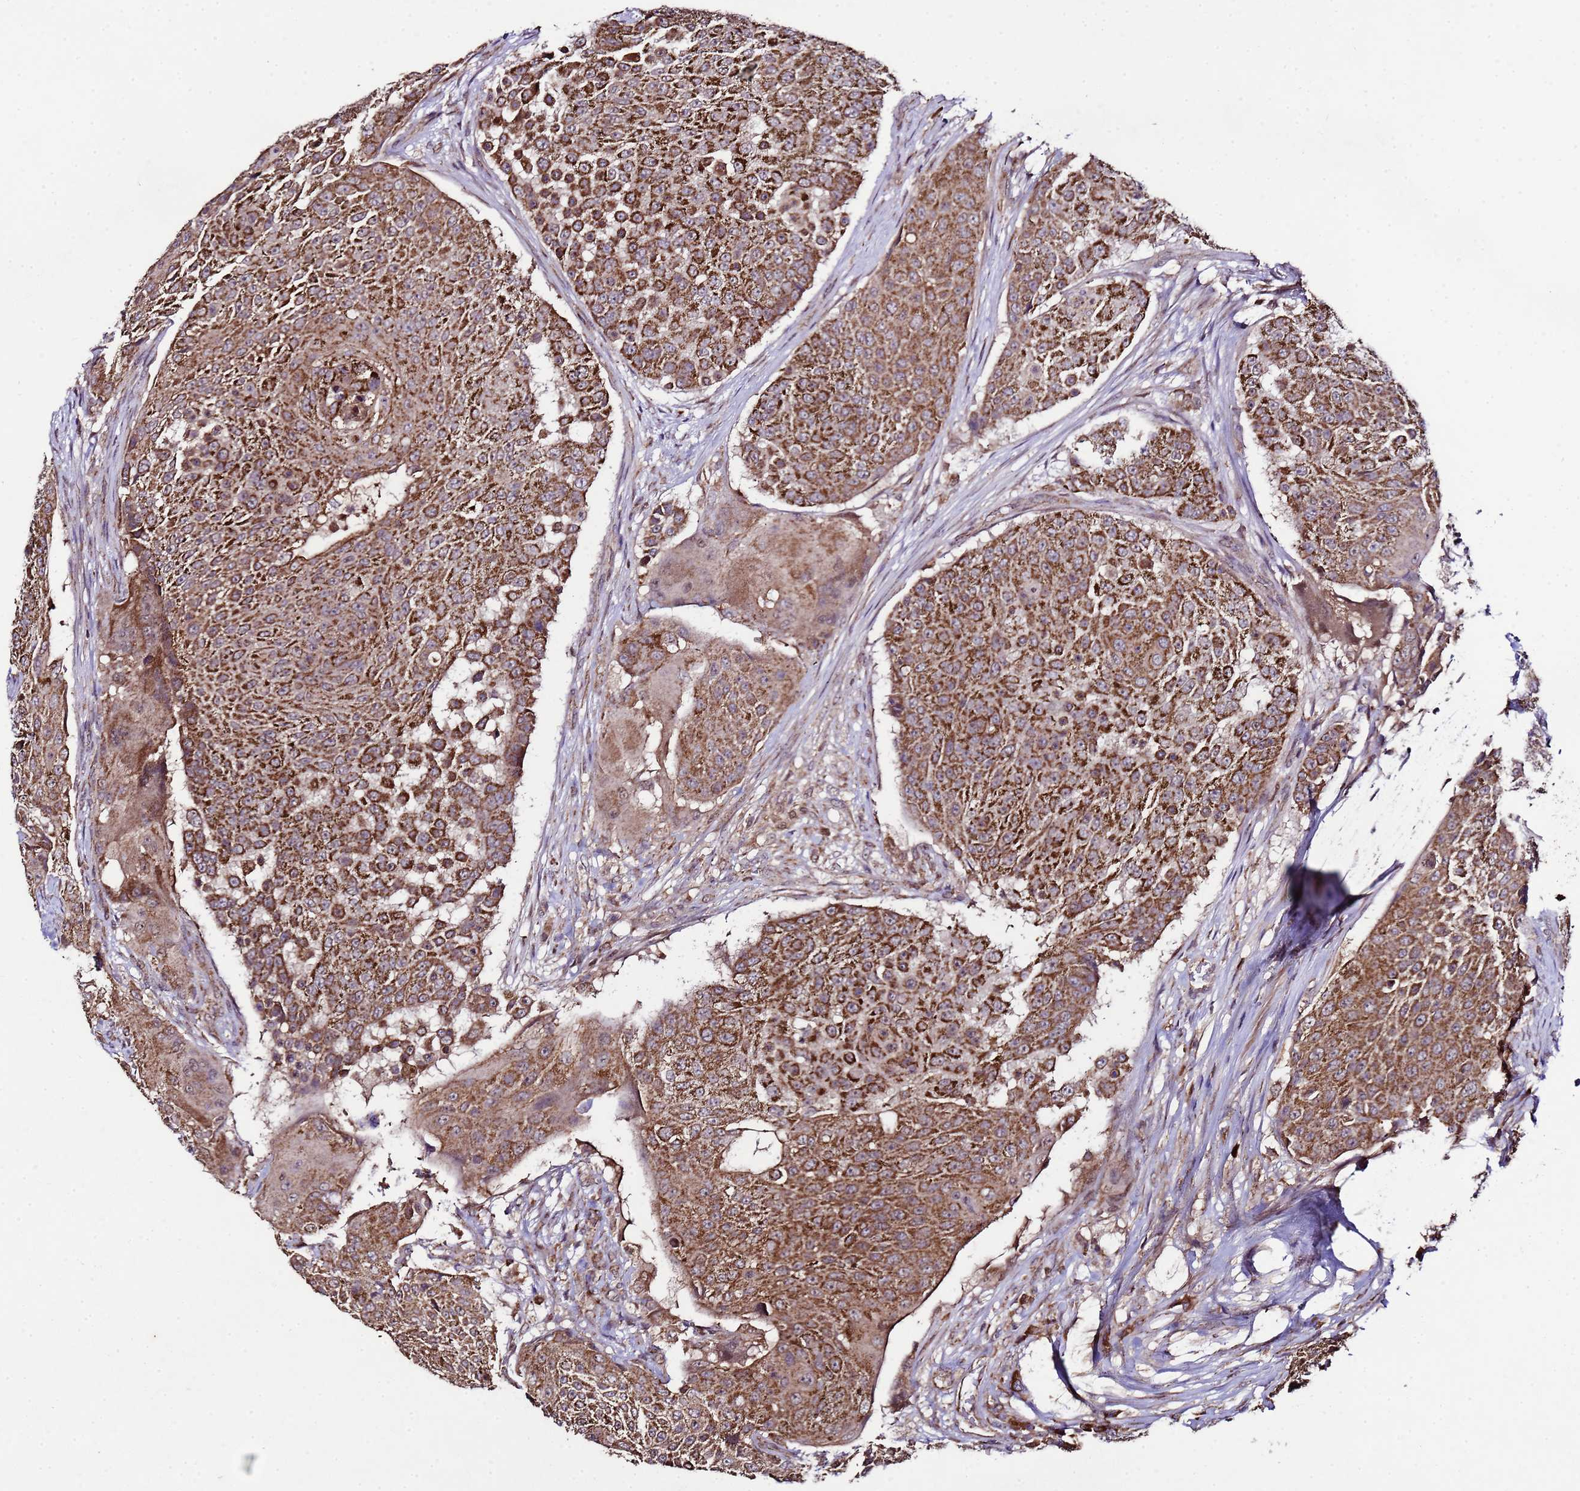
{"staining": {"intensity": "strong", "quantity": ">75%", "location": "cytoplasmic/membranous"}, "tissue": "urothelial cancer", "cell_type": "Tumor cells", "image_type": "cancer", "snomed": [{"axis": "morphology", "description": "Urothelial carcinoma, High grade"}, {"axis": "topography", "description": "Urinary bladder"}], "caption": "Immunohistochemistry (DAB) staining of human high-grade urothelial carcinoma demonstrates strong cytoplasmic/membranous protein staining in about >75% of tumor cells.", "gene": "HSPBAP1", "patient": {"sex": "female", "age": 63}}